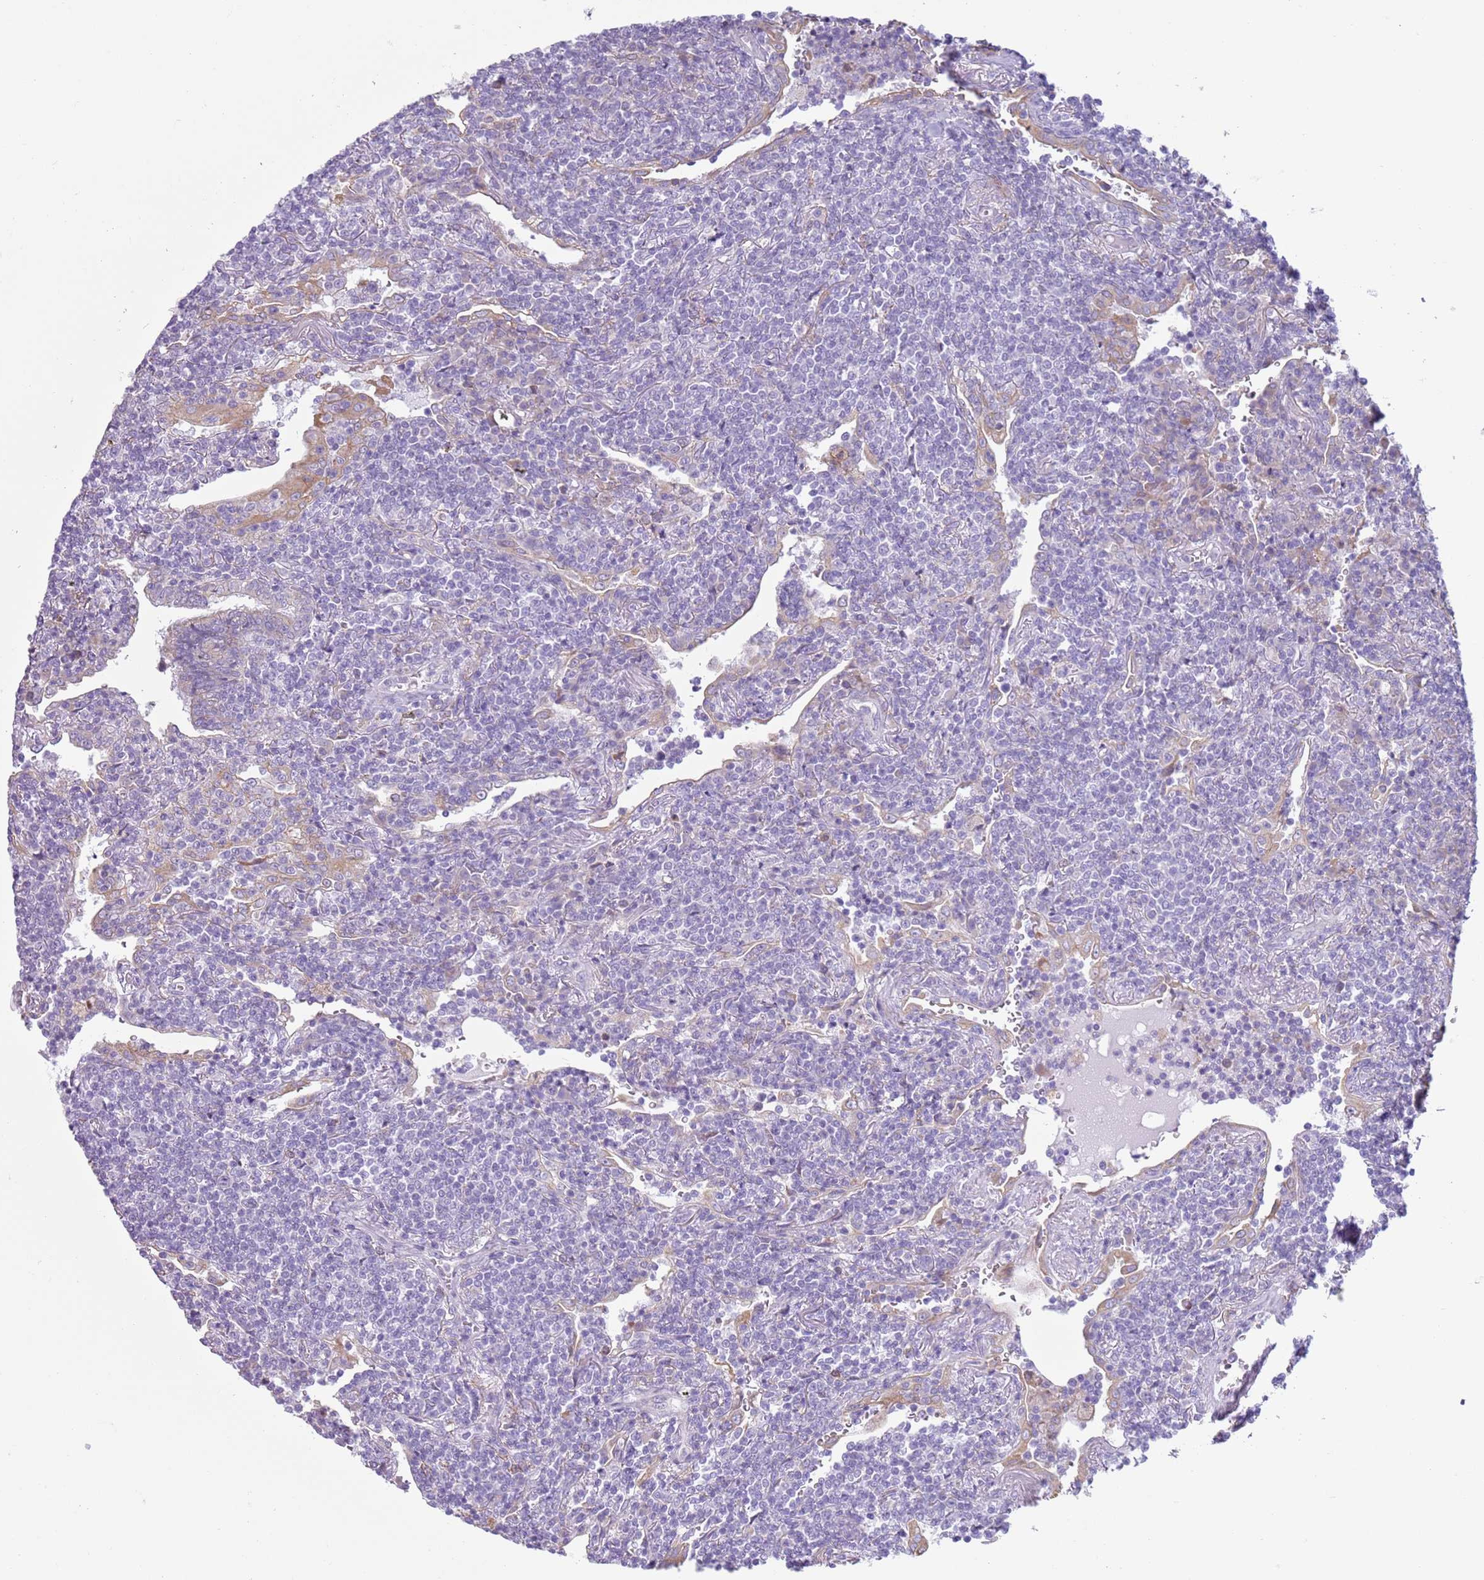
{"staining": {"intensity": "negative", "quantity": "none", "location": "none"}, "tissue": "lymphoma", "cell_type": "Tumor cells", "image_type": "cancer", "snomed": [{"axis": "morphology", "description": "Malignant lymphoma, non-Hodgkin's type, Low grade"}, {"axis": "topography", "description": "Lung"}], "caption": "DAB (3,3'-diaminobenzidine) immunohistochemical staining of malignant lymphoma, non-Hodgkin's type (low-grade) demonstrates no significant expression in tumor cells. (DAB (3,3'-diaminobenzidine) IHC, high magnification).", "gene": "OAF", "patient": {"sex": "female", "age": 71}}